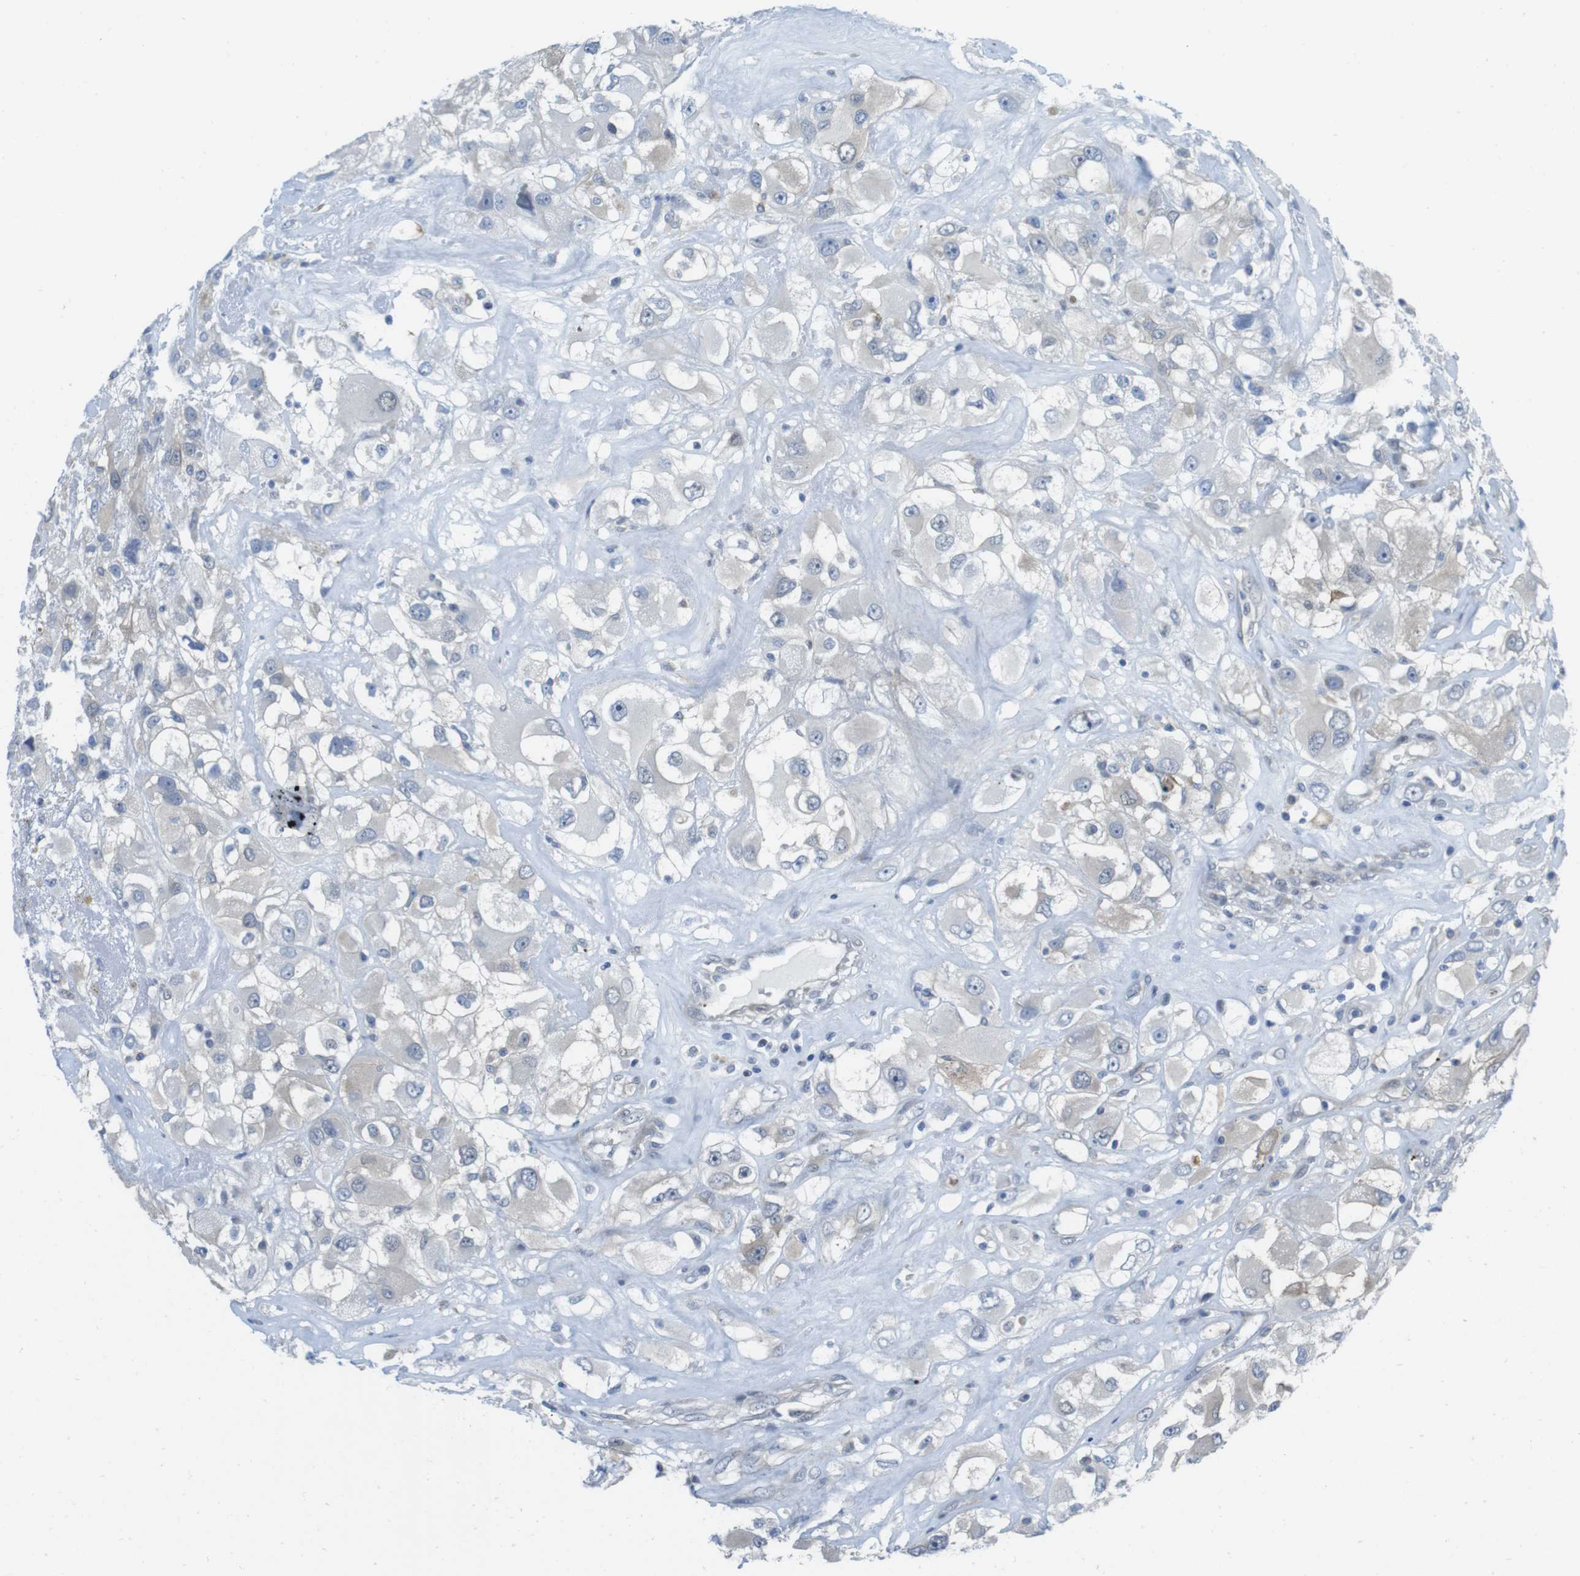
{"staining": {"intensity": "moderate", "quantity": "<25%", "location": "cytoplasmic/membranous"}, "tissue": "renal cancer", "cell_type": "Tumor cells", "image_type": "cancer", "snomed": [{"axis": "morphology", "description": "Adenocarcinoma, NOS"}, {"axis": "topography", "description": "Kidney"}], "caption": "A high-resolution image shows IHC staining of adenocarcinoma (renal), which reveals moderate cytoplasmic/membranous staining in approximately <25% of tumor cells.", "gene": "CASP2", "patient": {"sex": "female", "age": 52}}